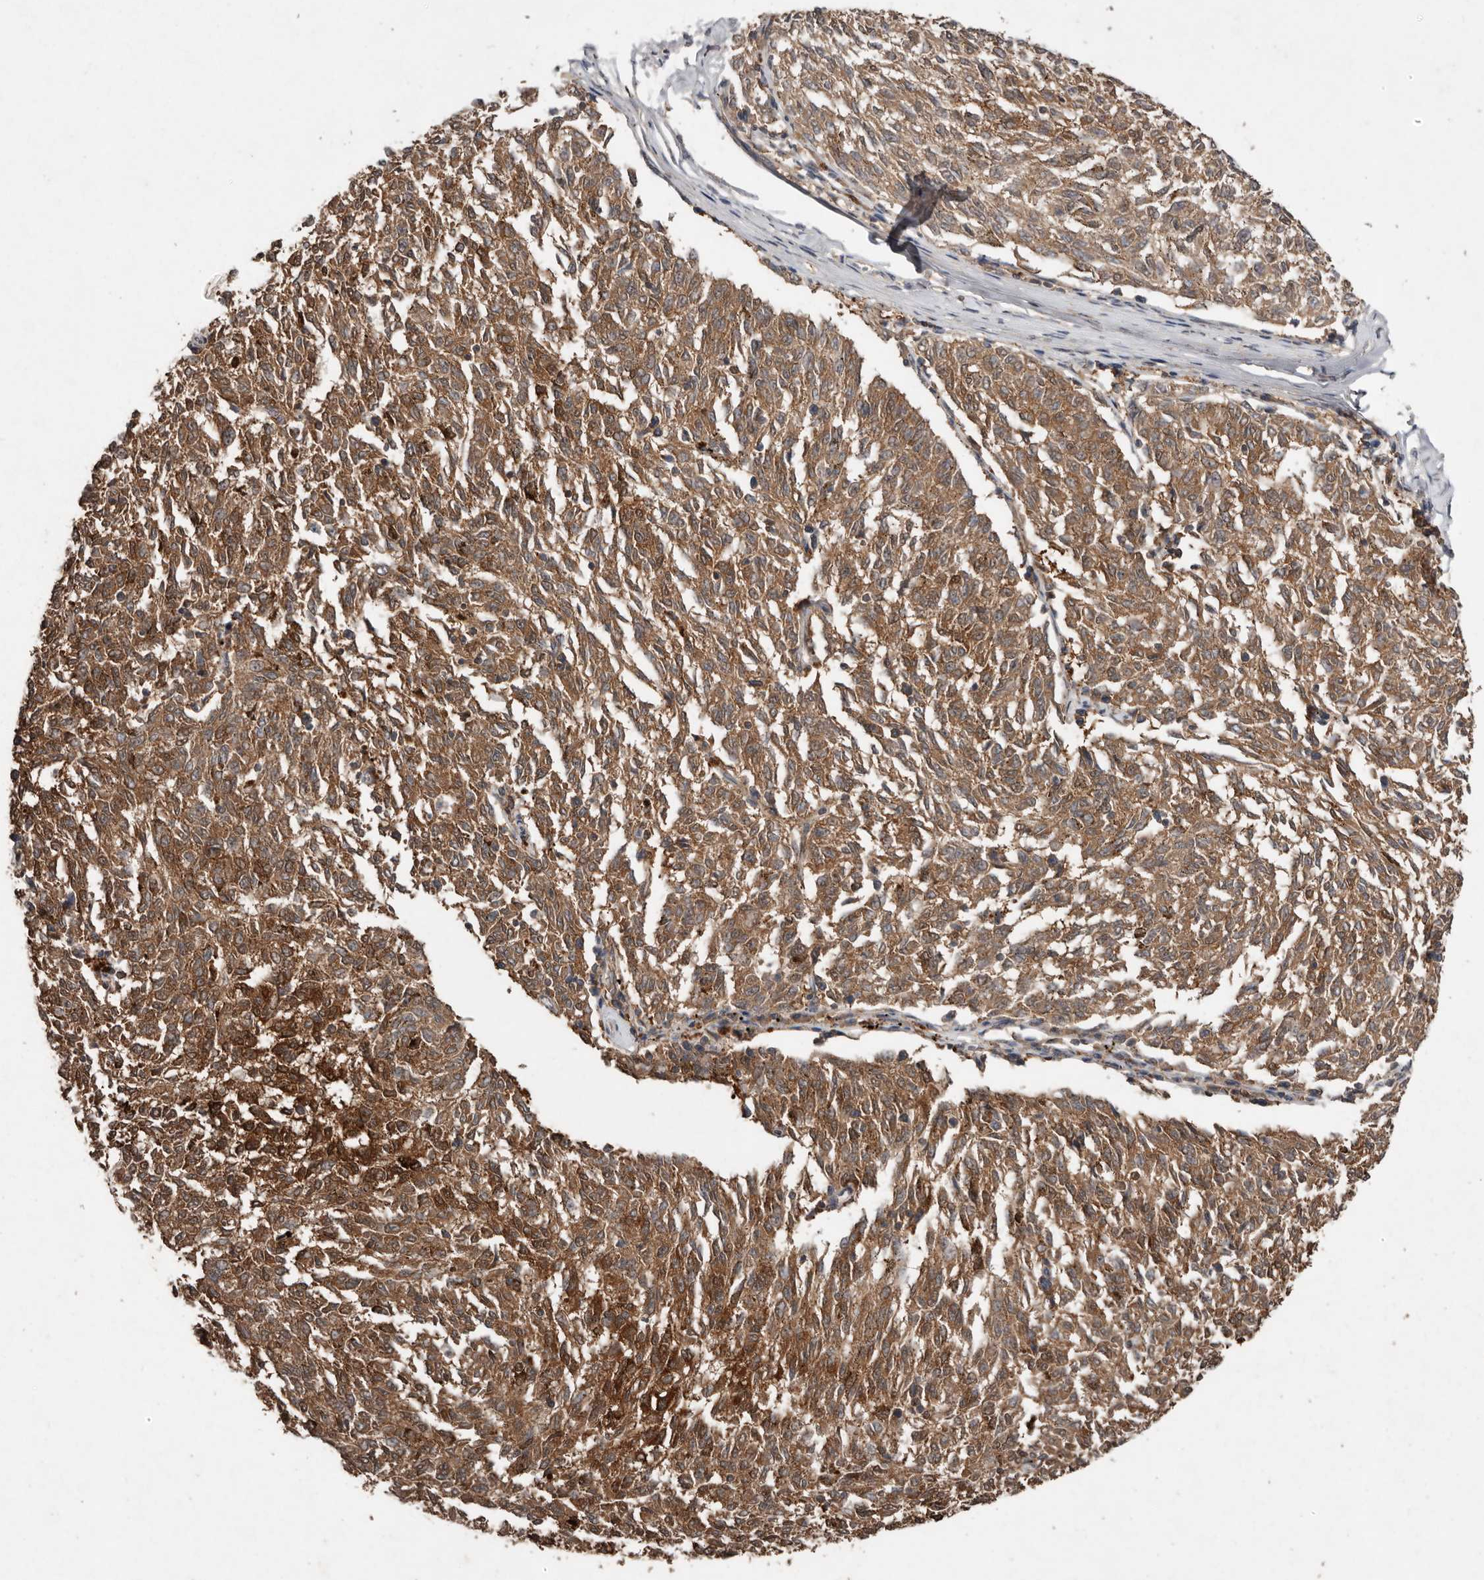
{"staining": {"intensity": "moderate", "quantity": ">75%", "location": "cytoplasmic/membranous"}, "tissue": "melanoma", "cell_type": "Tumor cells", "image_type": "cancer", "snomed": [{"axis": "morphology", "description": "Malignant melanoma, NOS"}, {"axis": "topography", "description": "Skin"}], "caption": "Melanoma stained with DAB immunohistochemistry exhibits medium levels of moderate cytoplasmic/membranous expression in about >75% of tumor cells. (DAB IHC, brown staining for protein, blue staining for nuclei).", "gene": "EDEM1", "patient": {"sex": "female", "age": 72}}